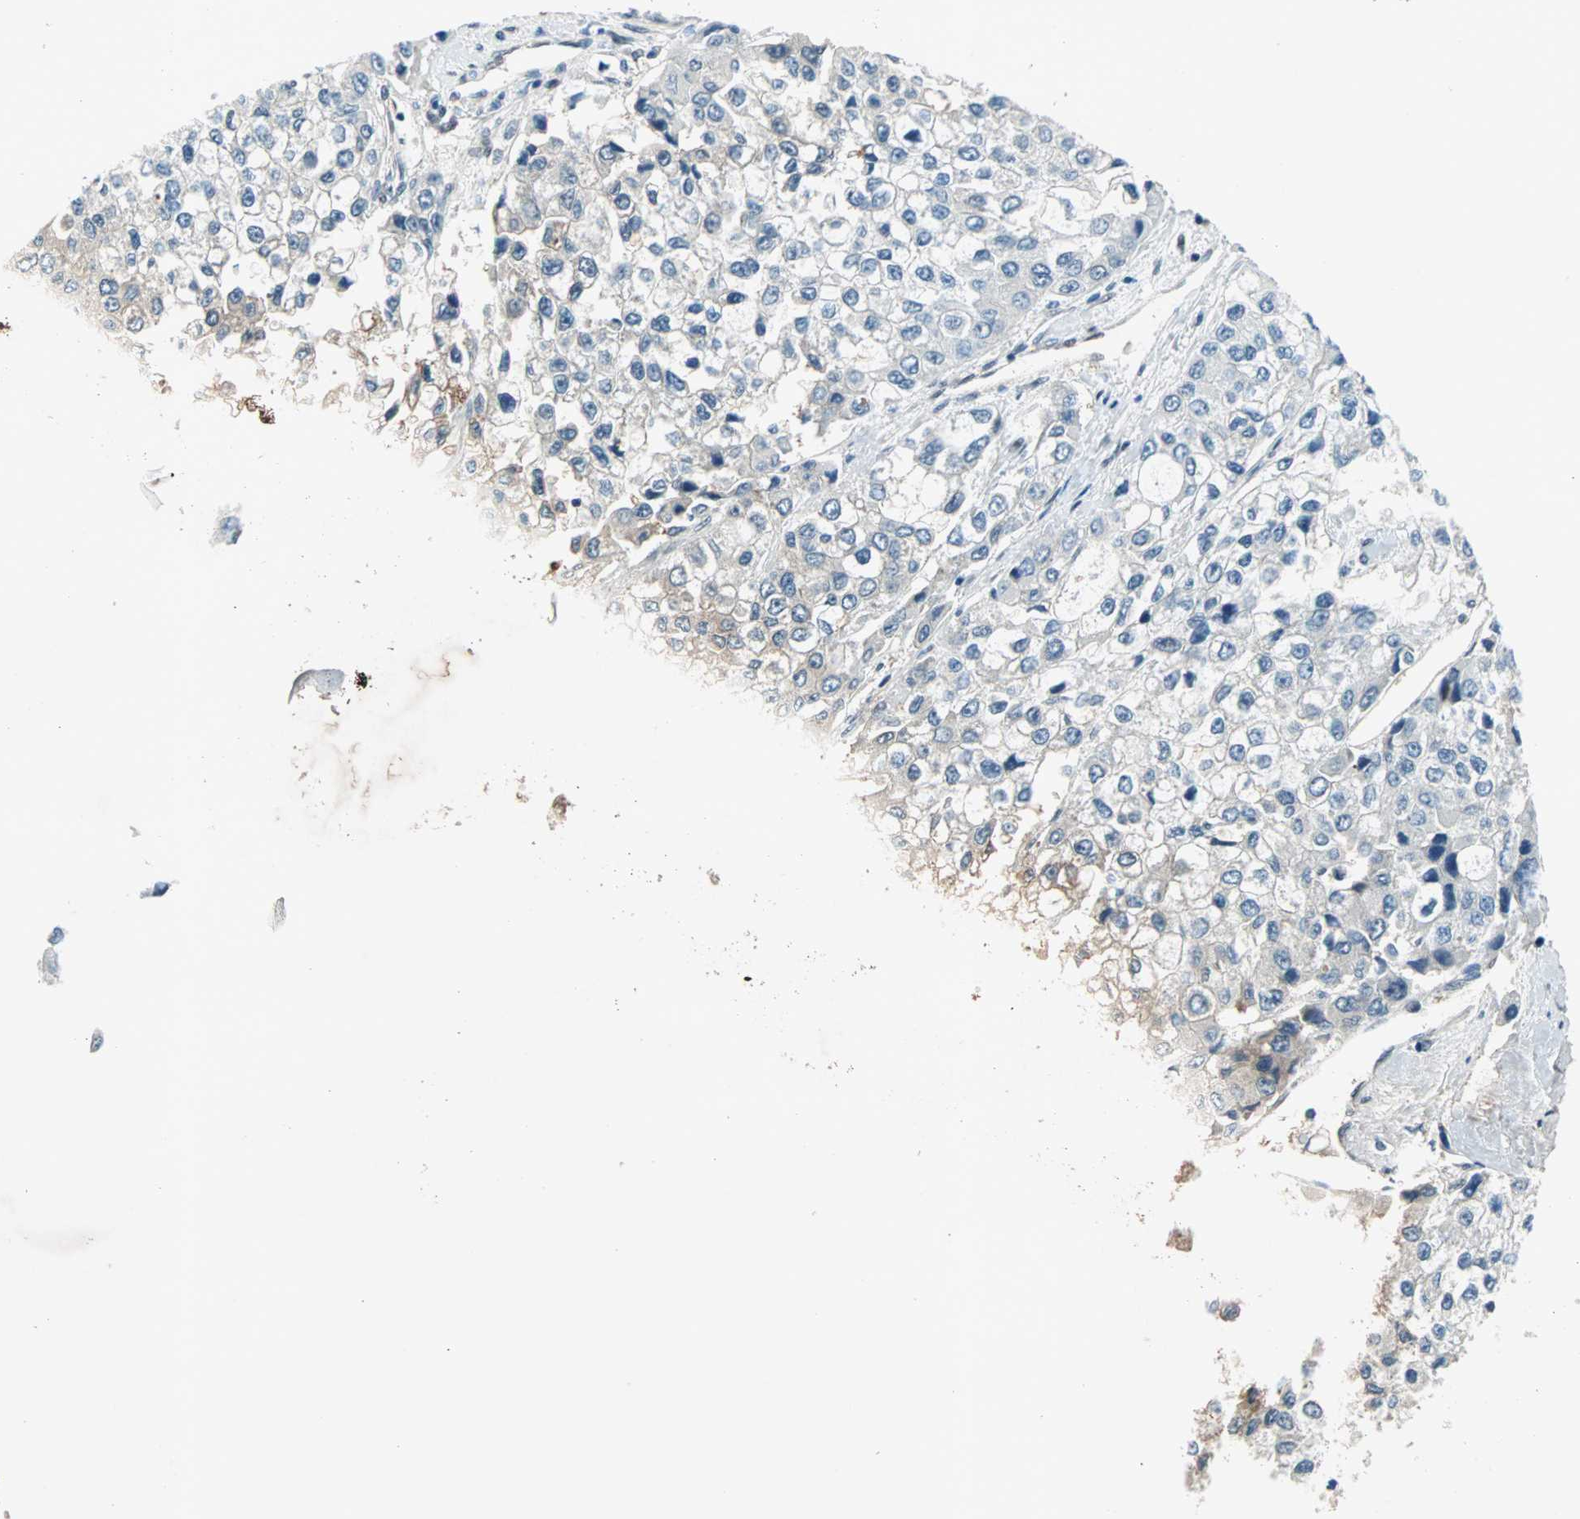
{"staining": {"intensity": "negative", "quantity": "none", "location": "none"}, "tissue": "liver cancer", "cell_type": "Tumor cells", "image_type": "cancer", "snomed": [{"axis": "morphology", "description": "Carcinoma, Hepatocellular, NOS"}, {"axis": "topography", "description": "Liver"}], "caption": "Human liver hepatocellular carcinoma stained for a protein using immunohistochemistry shows no staining in tumor cells.", "gene": "WWTR1", "patient": {"sex": "female", "age": 66}}